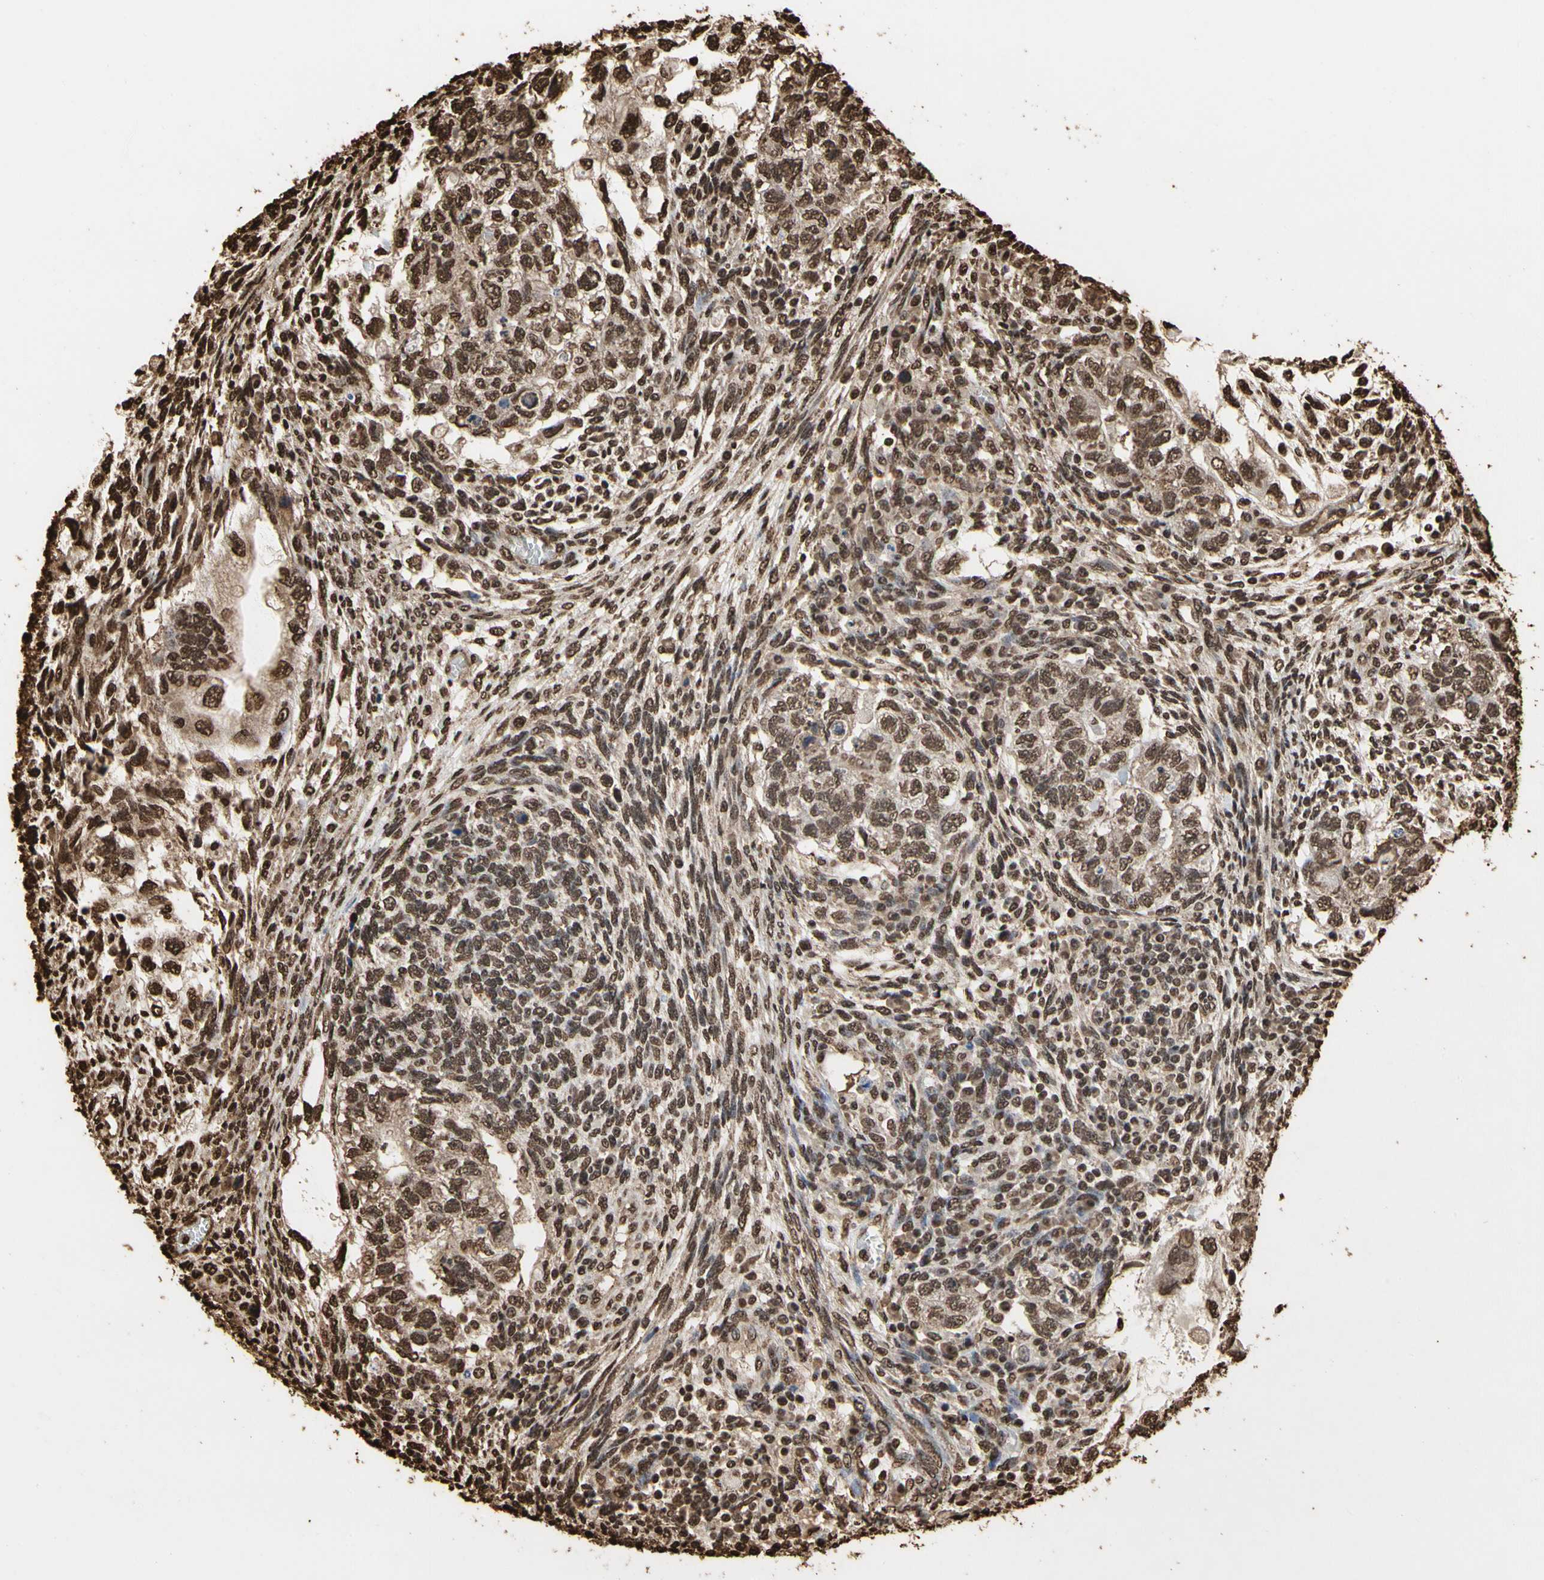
{"staining": {"intensity": "strong", "quantity": ">75%", "location": "cytoplasmic/membranous,nuclear"}, "tissue": "testis cancer", "cell_type": "Tumor cells", "image_type": "cancer", "snomed": [{"axis": "morphology", "description": "Normal tissue, NOS"}, {"axis": "morphology", "description": "Carcinoma, Embryonal, NOS"}, {"axis": "topography", "description": "Testis"}], "caption": "Brown immunohistochemical staining in human testis embryonal carcinoma reveals strong cytoplasmic/membranous and nuclear positivity in about >75% of tumor cells.", "gene": "HNRNPK", "patient": {"sex": "male", "age": 36}}